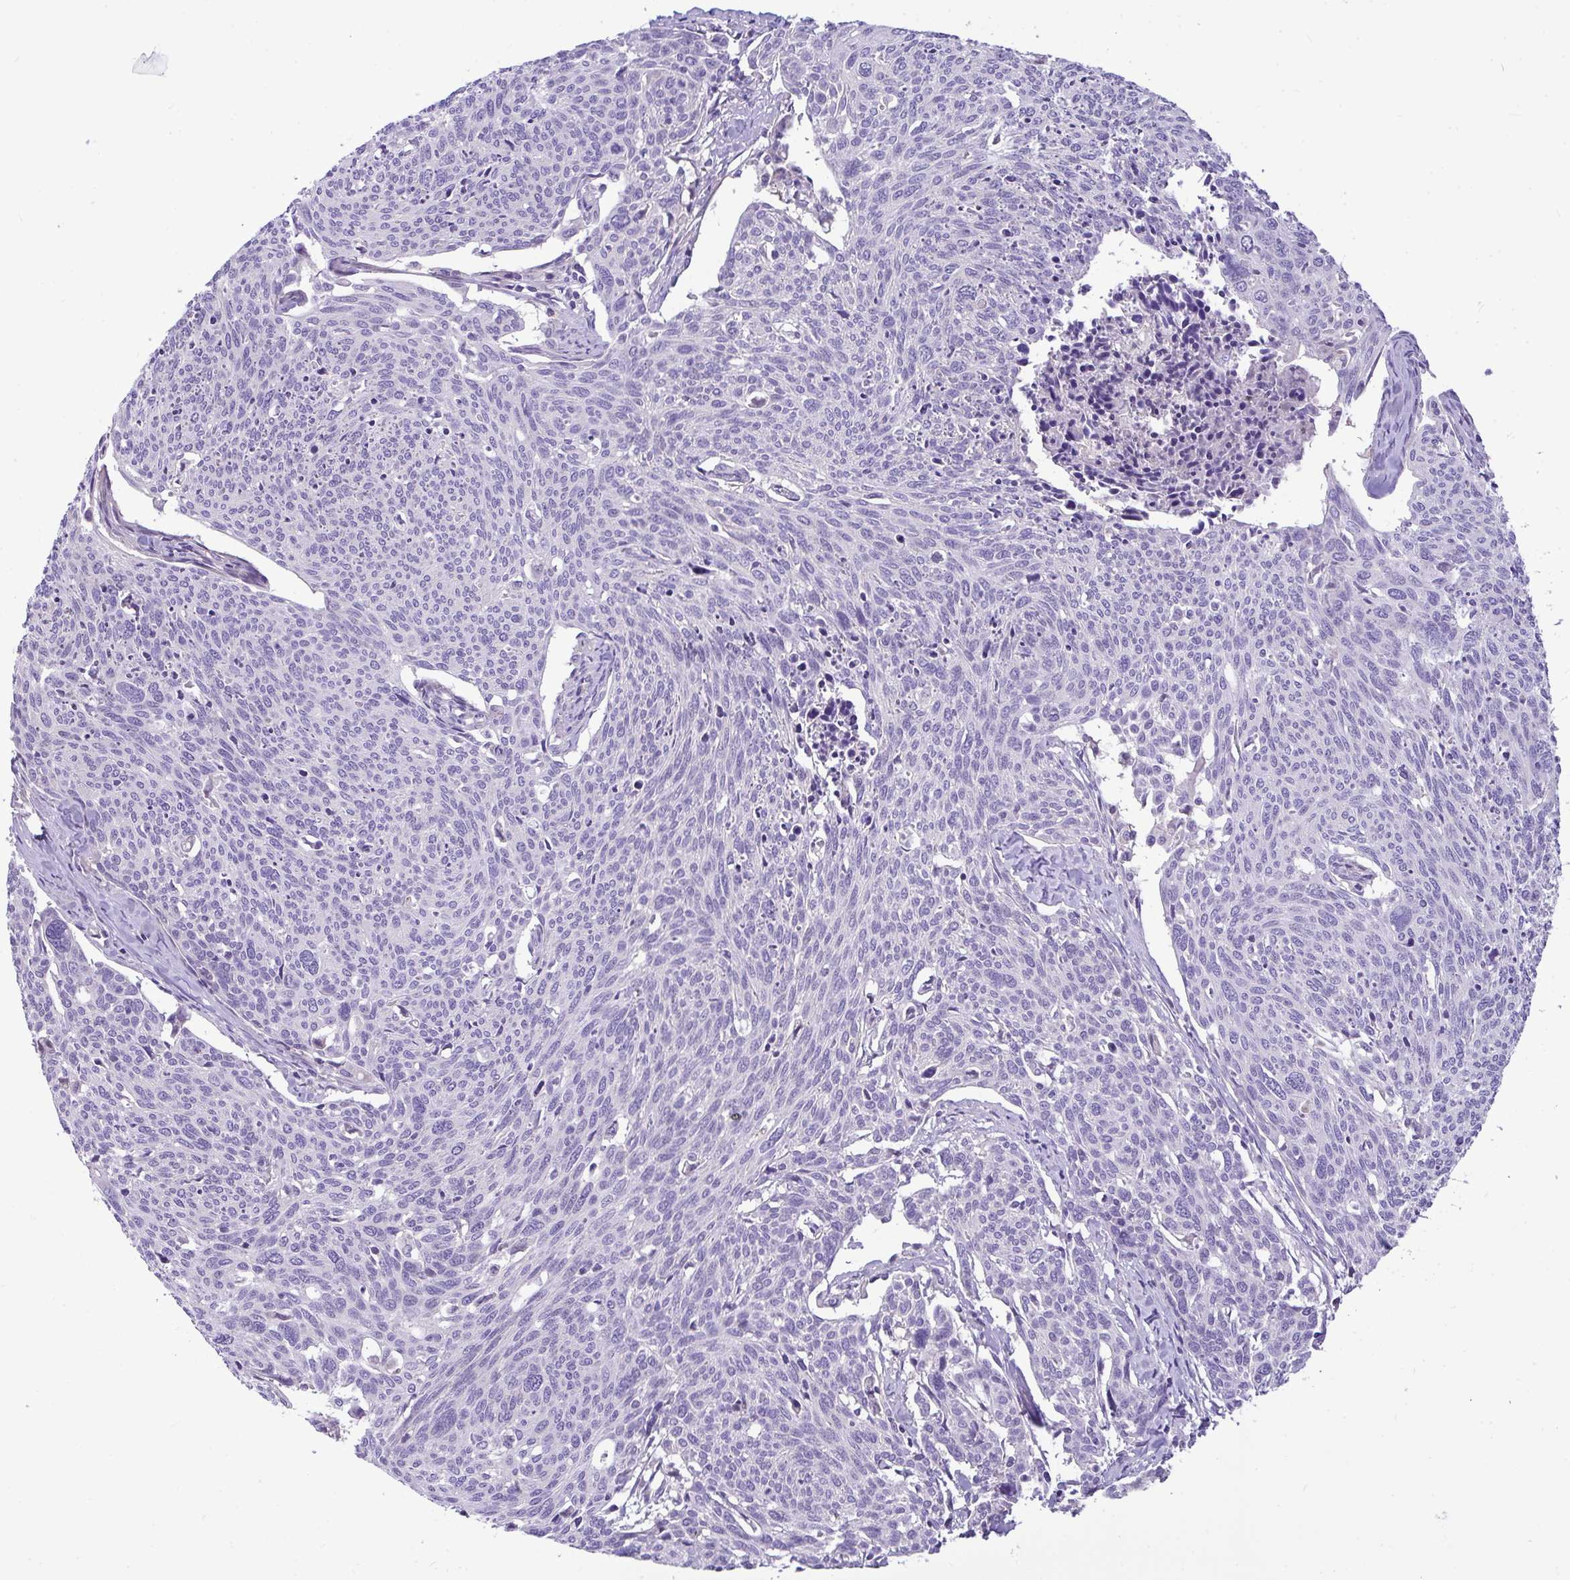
{"staining": {"intensity": "negative", "quantity": "none", "location": "none"}, "tissue": "cervical cancer", "cell_type": "Tumor cells", "image_type": "cancer", "snomed": [{"axis": "morphology", "description": "Squamous cell carcinoma, NOS"}, {"axis": "topography", "description": "Cervix"}], "caption": "Immunohistochemical staining of cervical squamous cell carcinoma exhibits no significant positivity in tumor cells.", "gene": "MOCS1", "patient": {"sex": "female", "age": 49}}